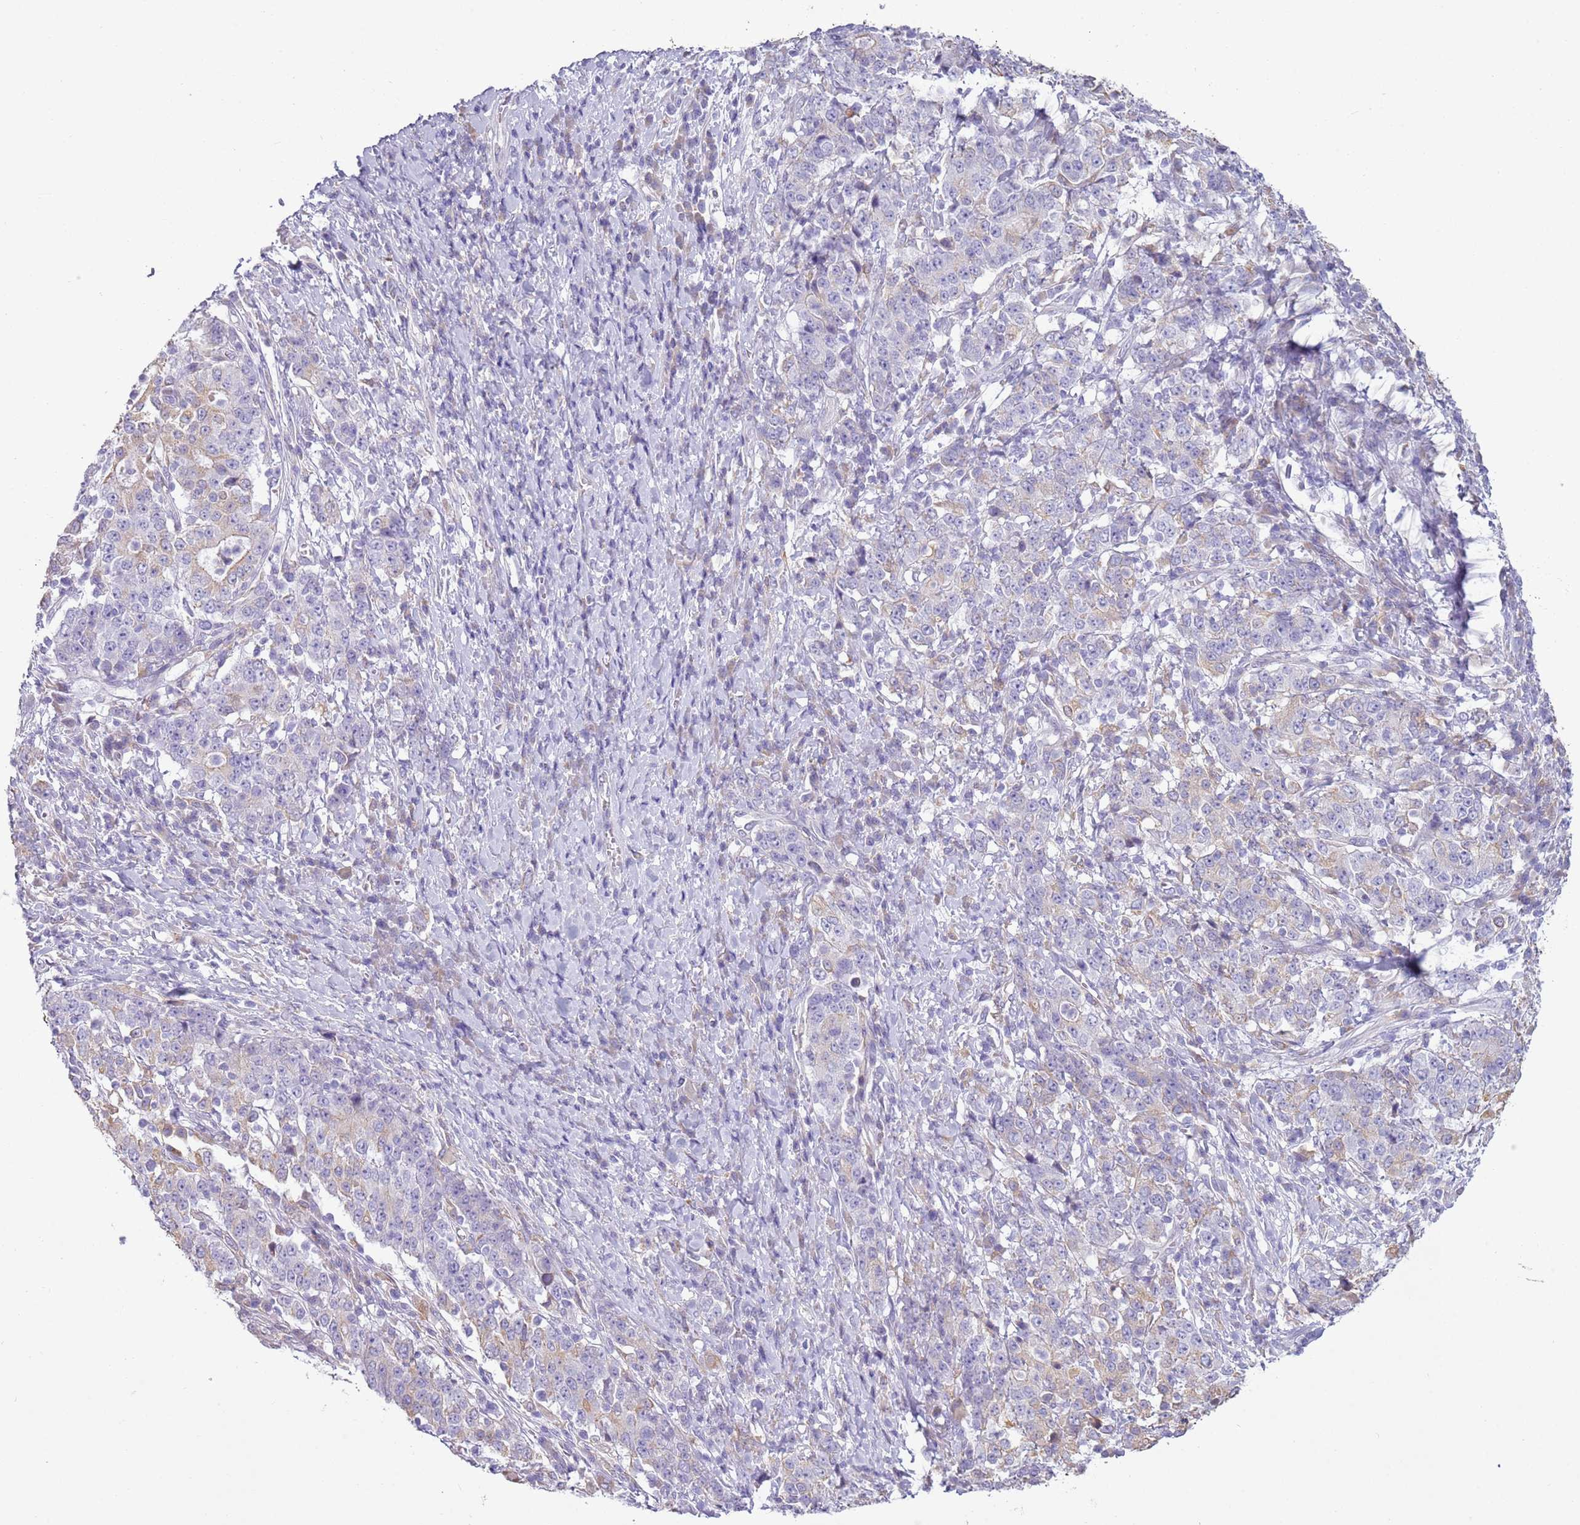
{"staining": {"intensity": "weak", "quantity": "25%-75%", "location": "cytoplasmic/membranous"}, "tissue": "stomach cancer", "cell_type": "Tumor cells", "image_type": "cancer", "snomed": [{"axis": "morphology", "description": "Normal tissue, NOS"}, {"axis": "morphology", "description": "Adenocarcinoma, NOS"}, {"axis": "topography", "description": "Stomach, upper"}, {"axis": "topography", "description": "Stomach"}], "caption": "Approximately 25%-75% of tumor cells in human stomach cancer (adenocarcinoma) exhibit weak cytoplasmic/membranous protein positivity as visualized by brown immunohistochemical staining.", "gene": "OAF", "patient": {"sex": "male", "age": 59}}